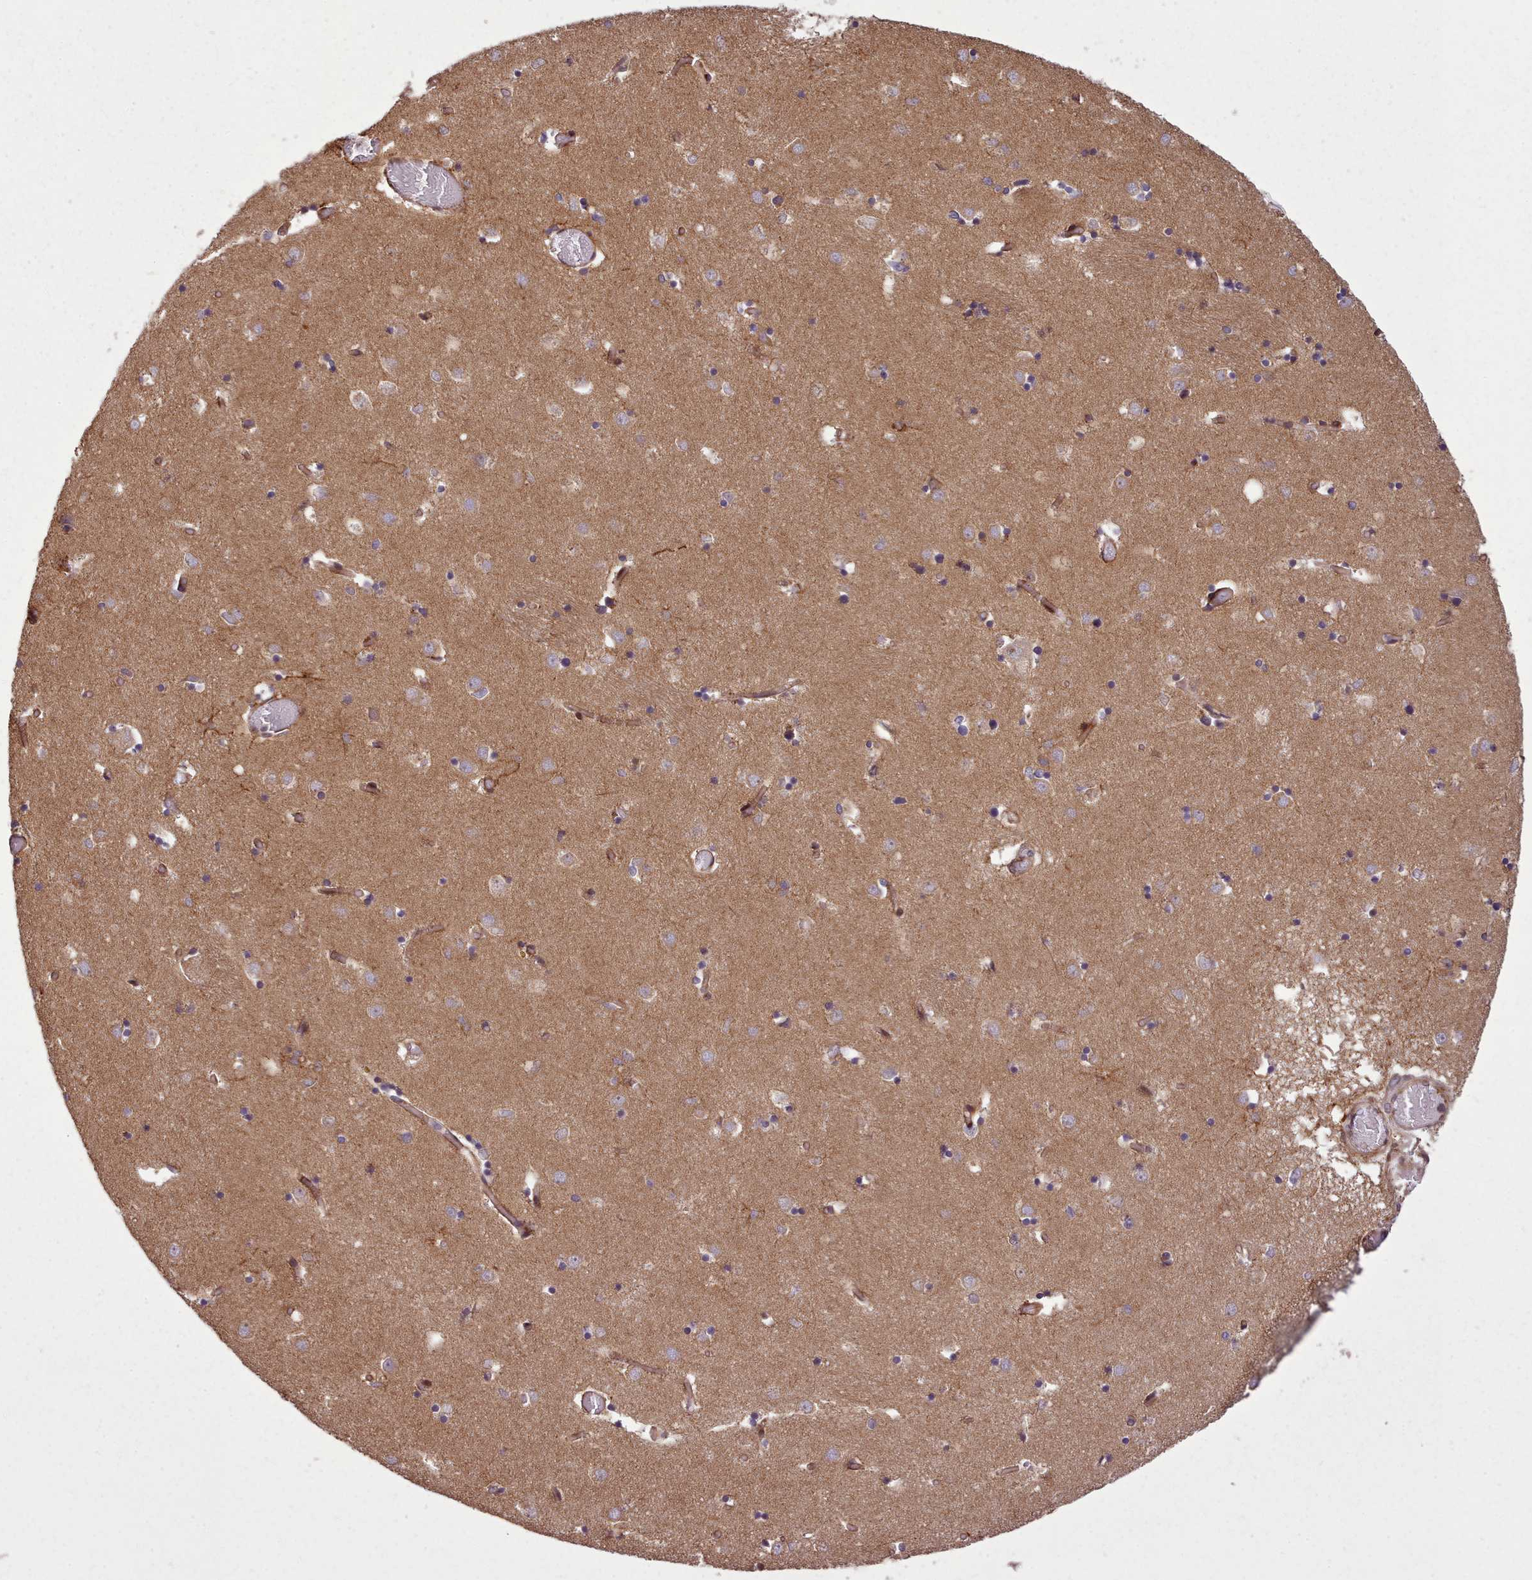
{"staining": {"intensity": "negative", "quantity": "none", "location": "none"}, "tissue": "caudate", "cell_type": "Glial cells", "image_type": "normal", "snomed": [{"axis": "morphology", "description": "Normal tissue, NOS"}, {"axis": "topography", "description": "Lateral ventricle wall"}], "caption": "Immunohistochemical staining of normal human caudate demonstrates no significant staining in glial cells. The staining was performed using DAB to visualize the protein expression in brown, while the nuclei were stained in blue with hematoxylin (Magnification: 20x).", "gene": "NLRP7", "patient": {"sex": "male", "age": 70}}